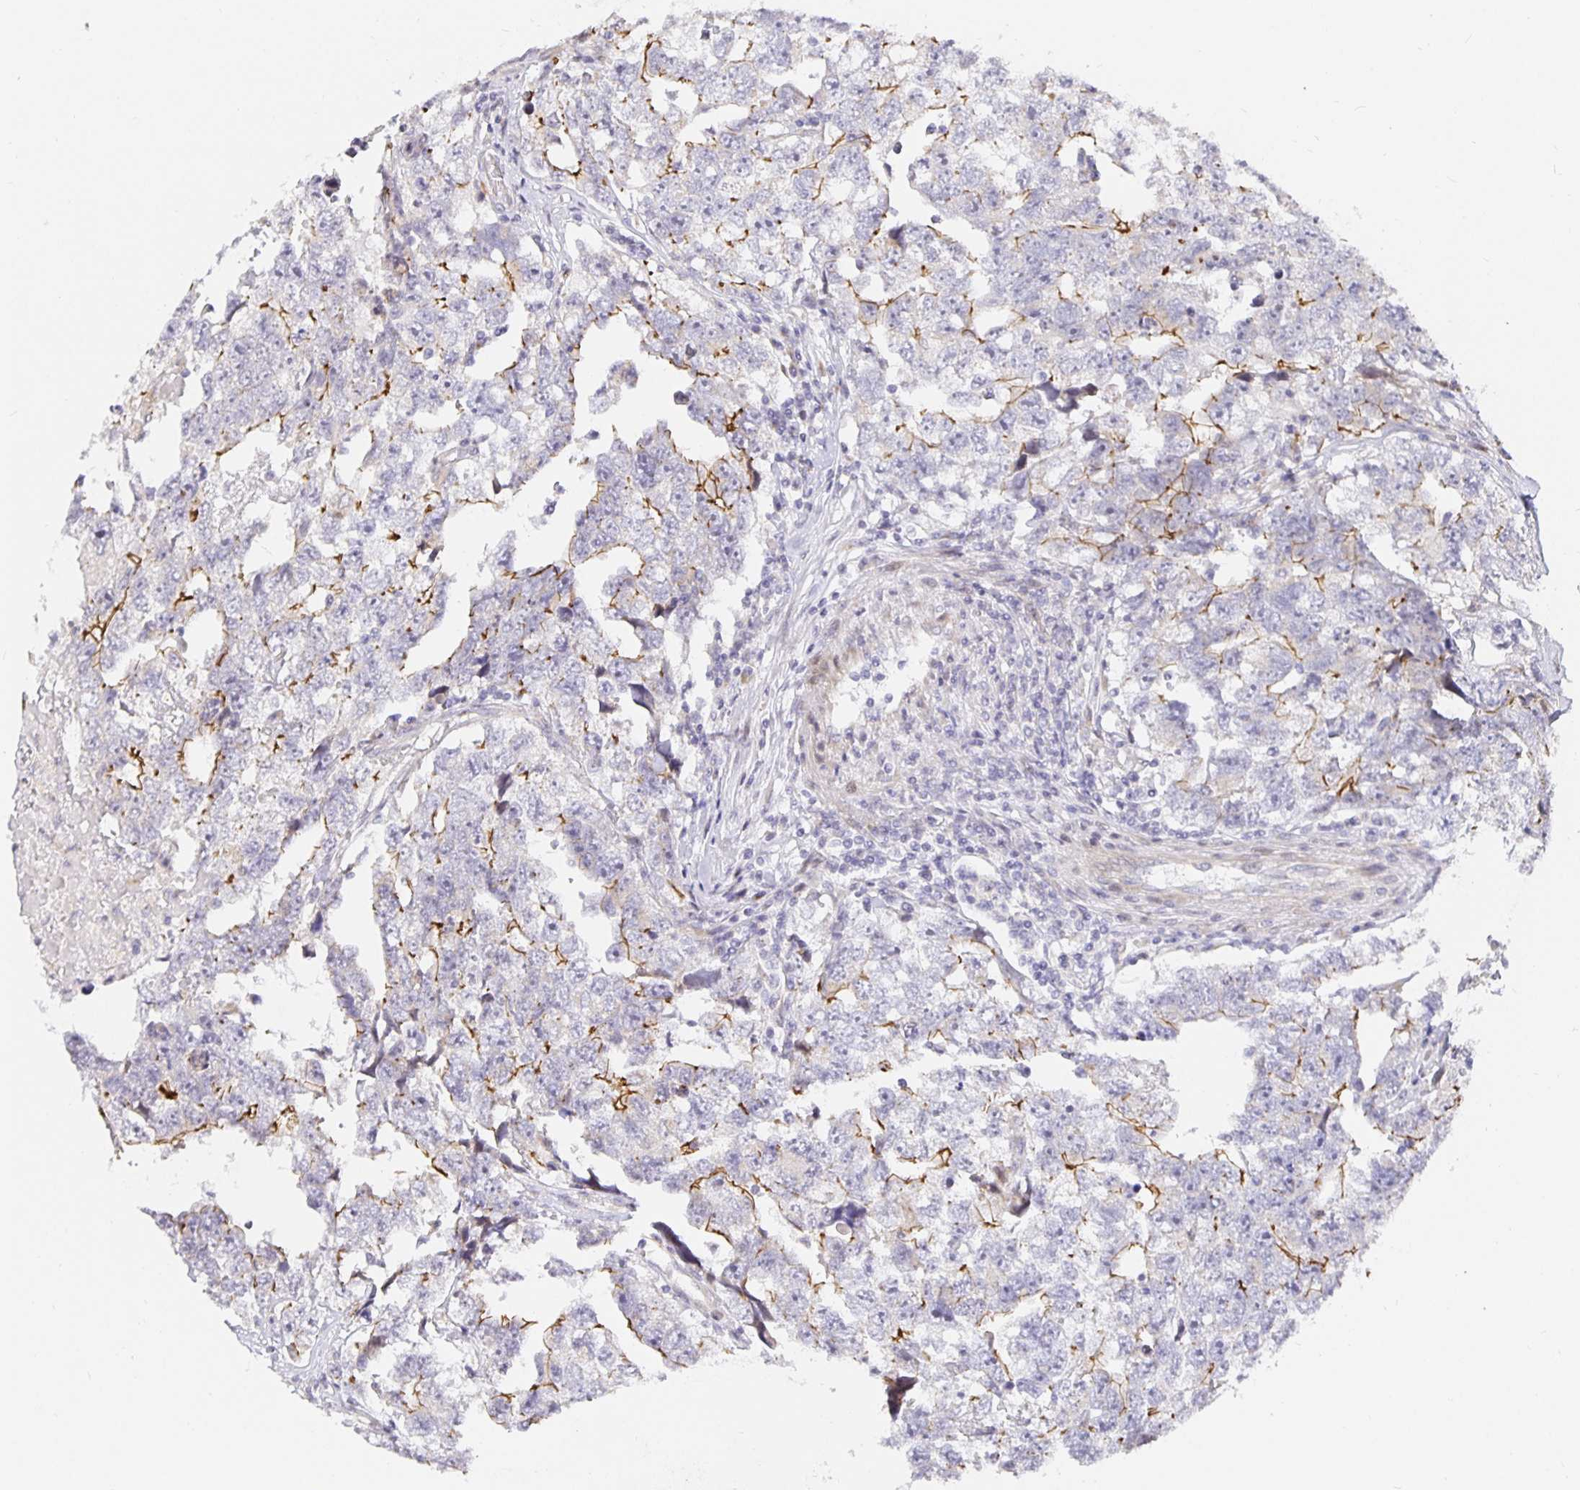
{"staining": {"intensity": "moderate", "quantity": "25%-75%", "location": "cytoplasmic/membranous"}, "tissue": "testis cancer", "cell_type": "Tumor cells", "image_type": "cancer", "snomed": [{"axis": "morphology", "description": "Carcinoma, Embryonal, NOS"}, {"axis": "topography", "description": "Testis"}], "caption": "This micrograph exhibits testis cancer (embryonal carcinoma) stained with immunohistochemistry to label a protein in brown. The cytoplasmic/membranous of tumor cells show moderate positivity for the protein. Nuclei are counter-stained blue.", "gene": "TJP3", "patient": {"sex": "male", "age": 22}}